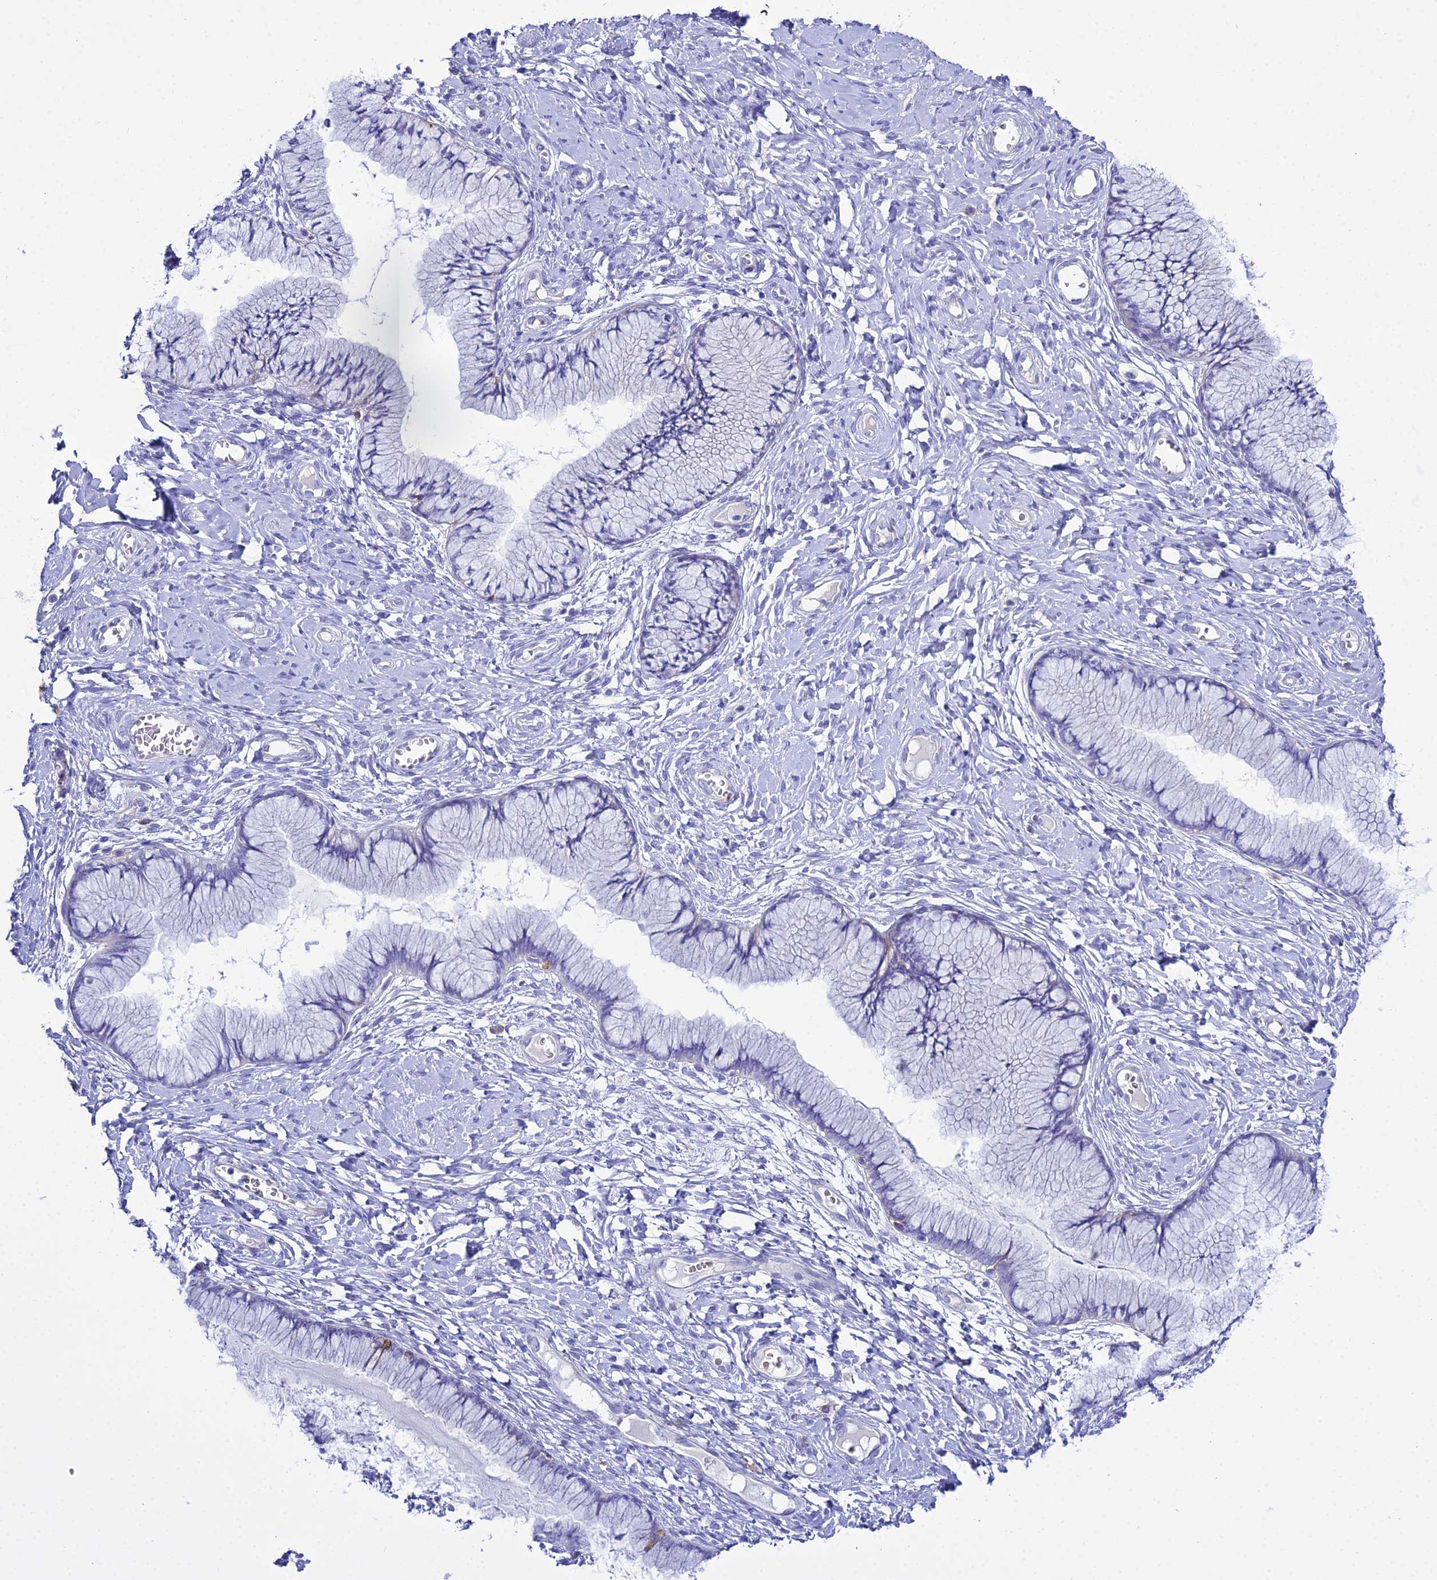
{"staining": {"intensity": "moderate", "quantity": "<25%", "location": "cytoplasmic/membranous"}, "tissue": "cervix", "cell_type": "Glandular cells", "image_type": "normal", "snomed": [{"axis": "morphology", "description": "Normal tissue, NOS"}, {"axis": "topography", "description": "Cervix"}], "caption": "Immunohistochemistry histopathology image of normal cervix: cervix stained using IHC shows low levels of moderate protein expression localized specifically in the cytoplasmic/membranous of glandular cells, appearing as a cytoplasmic/membranous brown color.", "gene": "OR1Q1", "patient": {"sex": "female", "age": 42}}